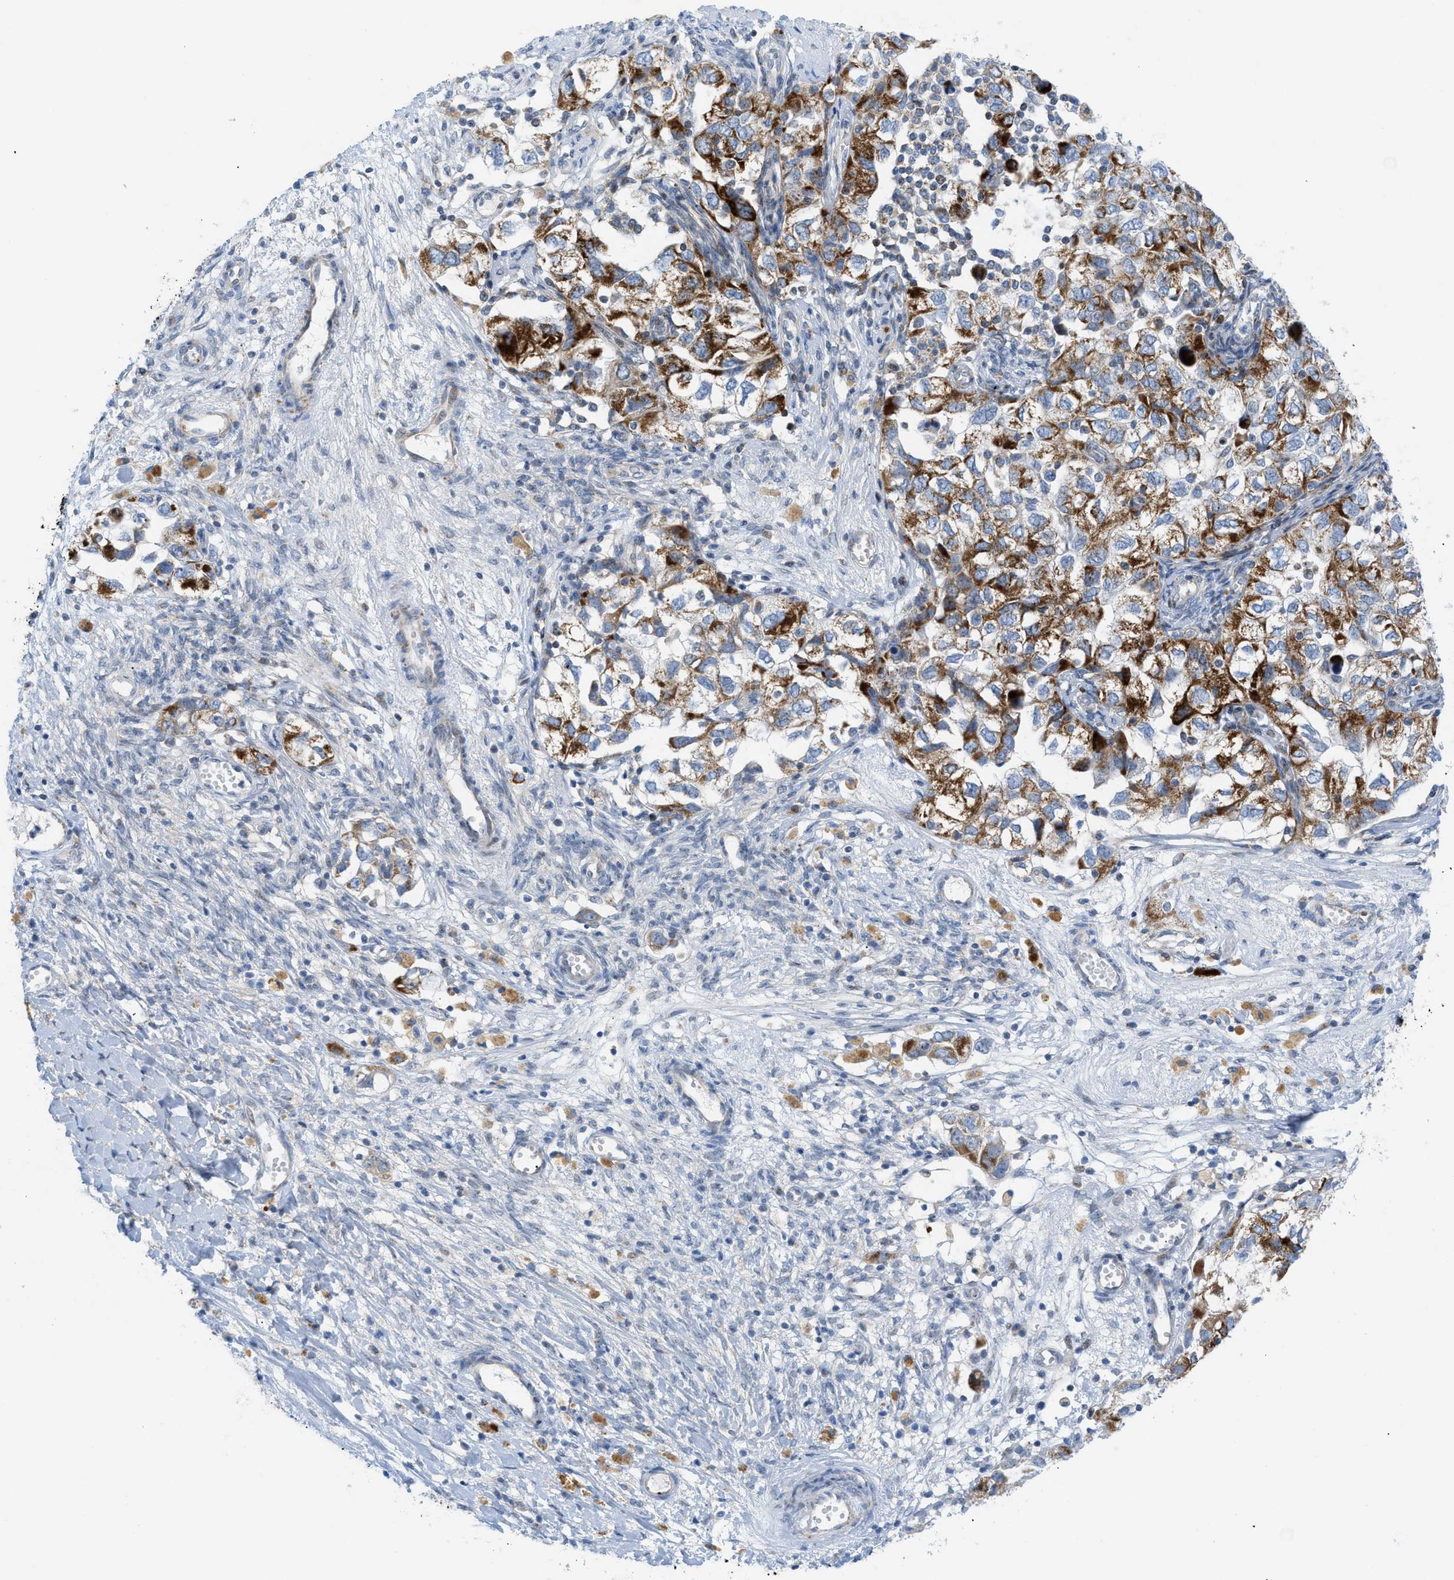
{"staining": {"intensity": "strong", "quantity": ">75%", "location": "cytoplasmic/membranous"}, "tissue": "ovarian cancer", "cell_type": "Tumor cells", "image_type": "cancer", "snomed": [{"axis": "morphology", "description": "Carcinoma, NOS"}, {"axis": "morphology", "description": "Cystadenocarcinoma, serous, NOS"}, {"axis": "topography", "description": "Ovary"}], "caption": "DAB (3,3'-diaminobenzidine) immunohistochemical staining of human carcinoma (ovarian) shows strong cytoplasmic/membranous protein positivity in about >75% of tumor cells.", "gene": "RBBP9", "patient": {"sex": "female", "age": 69}}